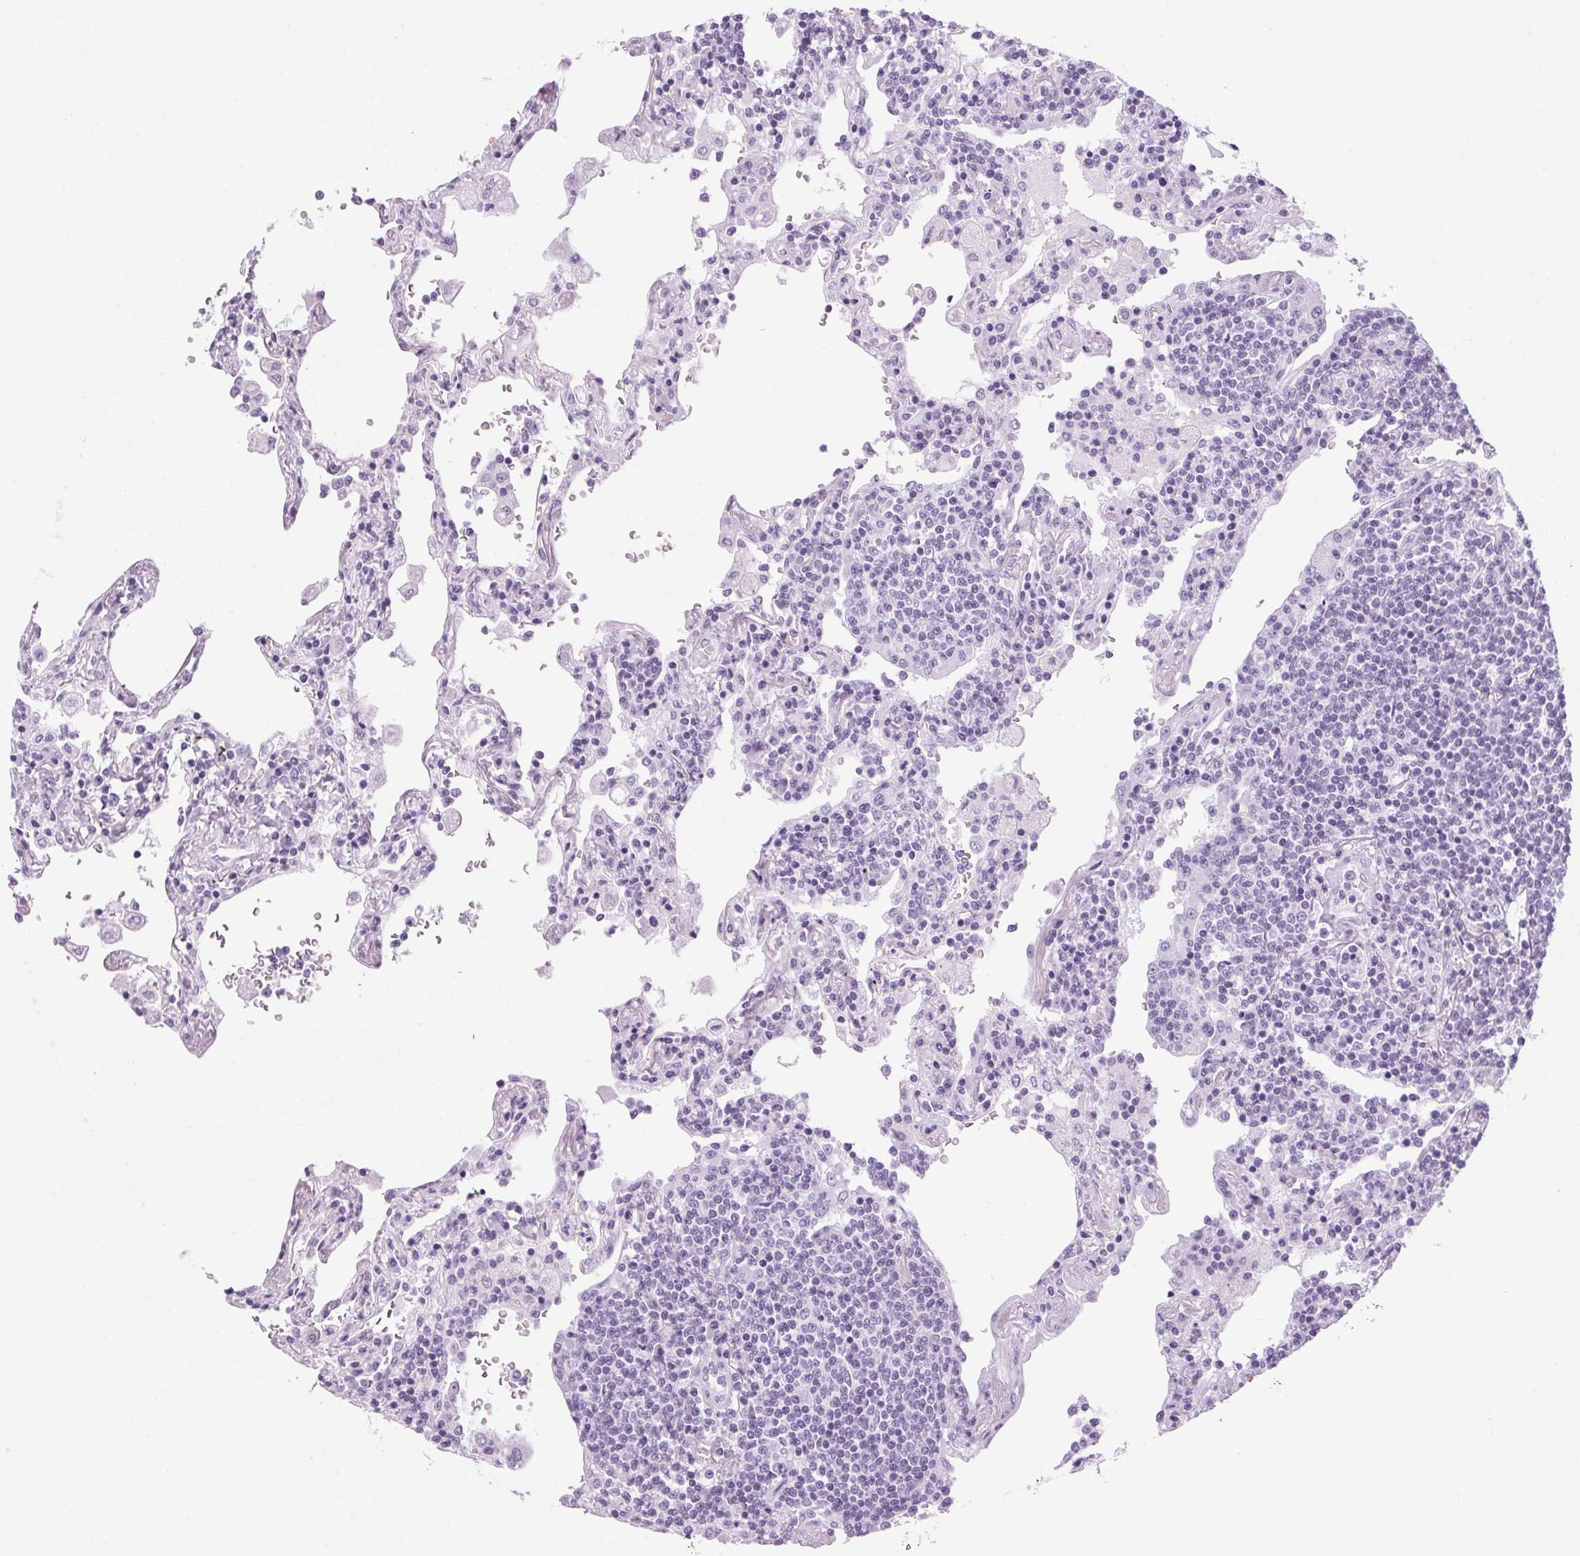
{"staining": {"intensity": "negative", "quantity": "none", "location": "none"}, "tissue": "lymphoma", "cell_type": "Tumor cells", "image_type": "cancer", "snomed": [{"axis": "morphology", "description": "Malignant lymphoma, non-Hodgkin's type, Low grade"}, {"axis": "topography", "description": "Lung"}], "caption": "Tumor cells are negative for brown protein staining in malignant lymphoma, non-Hodgkin's type (low-grade).", "gene": "PPP1R1A", "patient": {"sex": "female", "age": 71}}